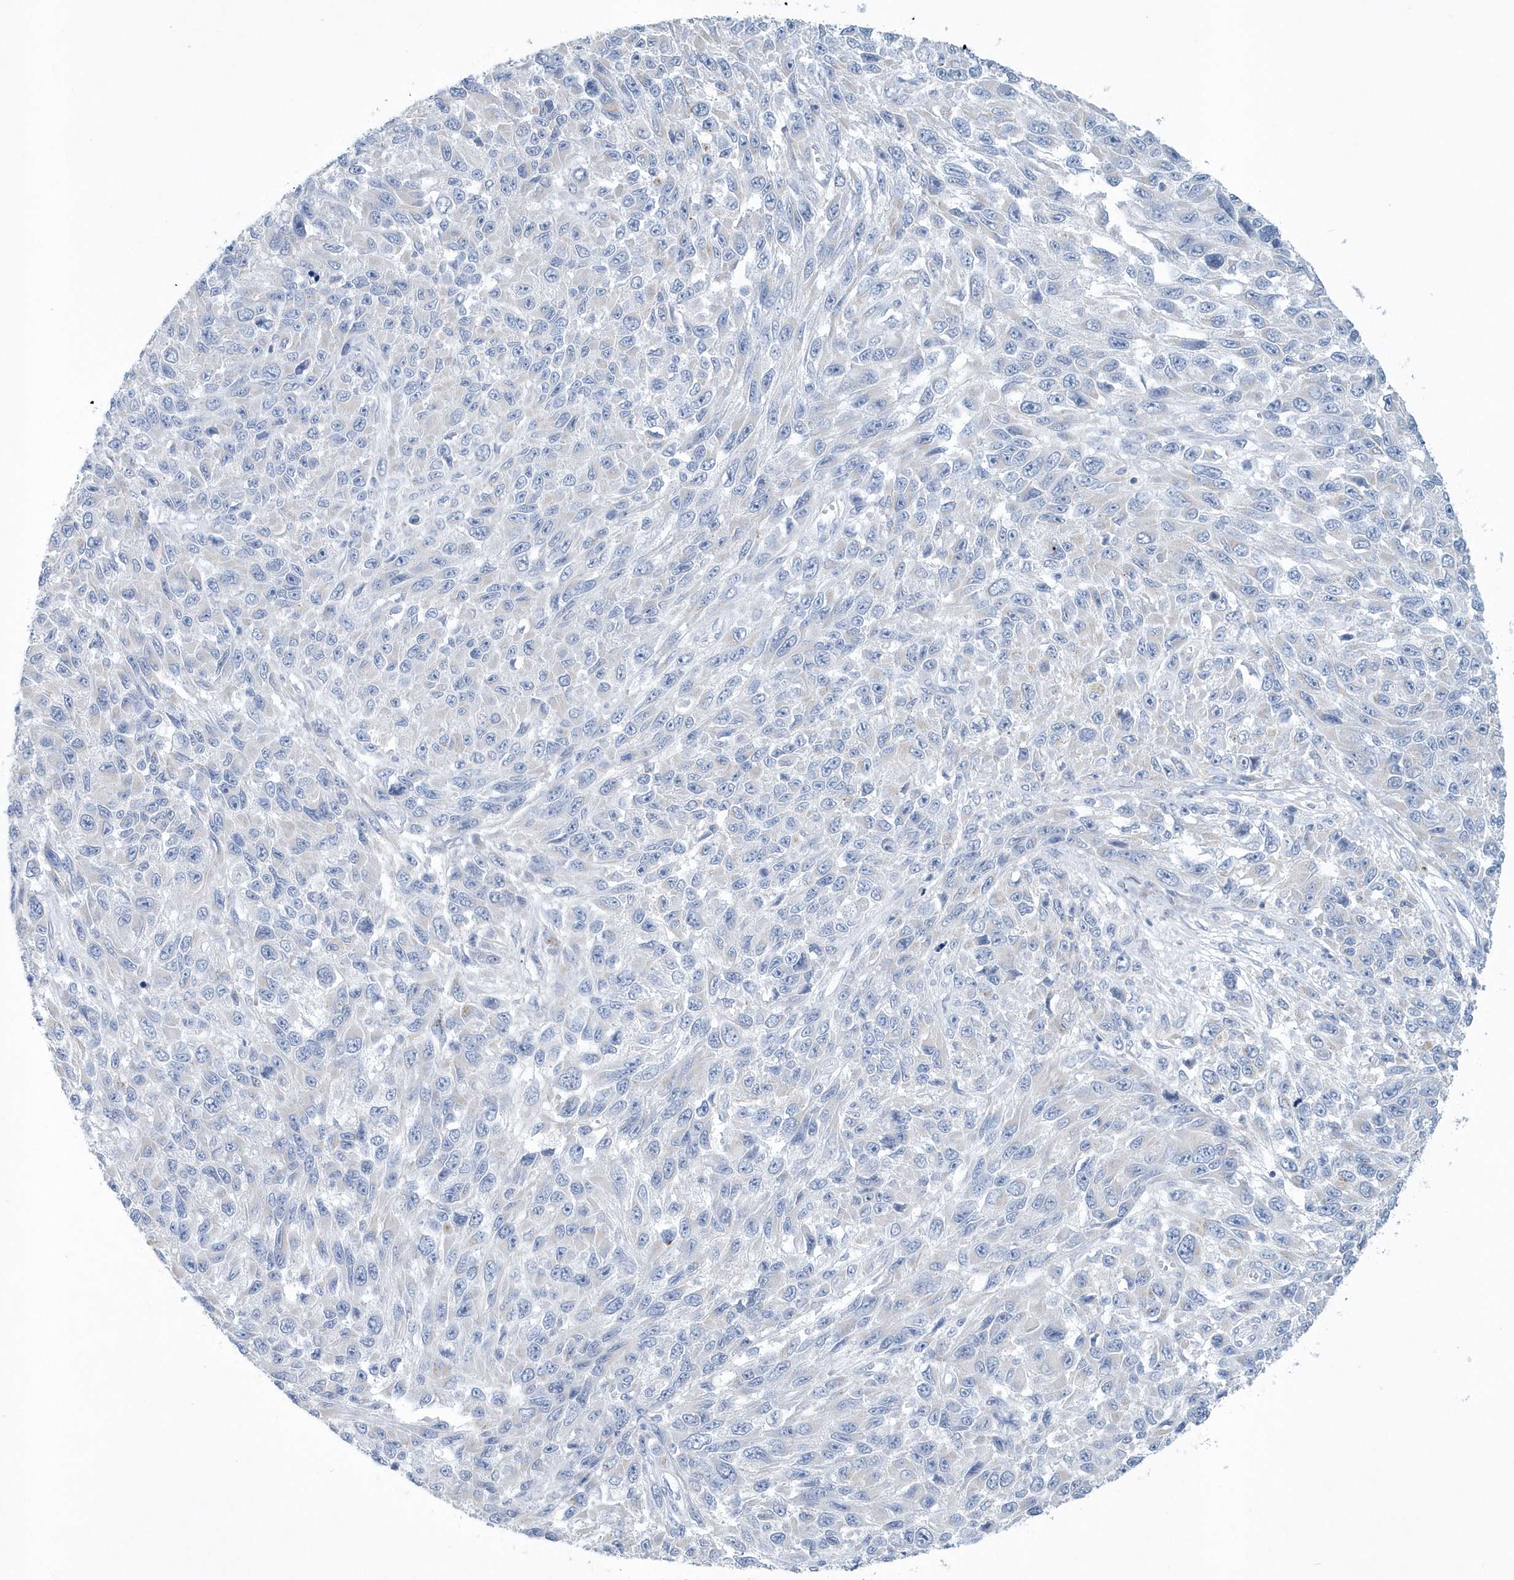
{"staining": {"intensity": "negative", "quantity": "none", "location": "none"}, "tissue": "melanoma", "cell_type": "Tumor cells", "image_type": "cancer", "snomed": [{"axis": "morphology", "description": "Malignant melanoma, NOS"}, {"axis": "topography", "description": "Skin"}], "caption": "Malignant melanoma stained for a protein using immunohistochemistry reveals no expression tumor cells.", "gene": "SPATA18", "patient": {"sex": "female", "age": 96}}